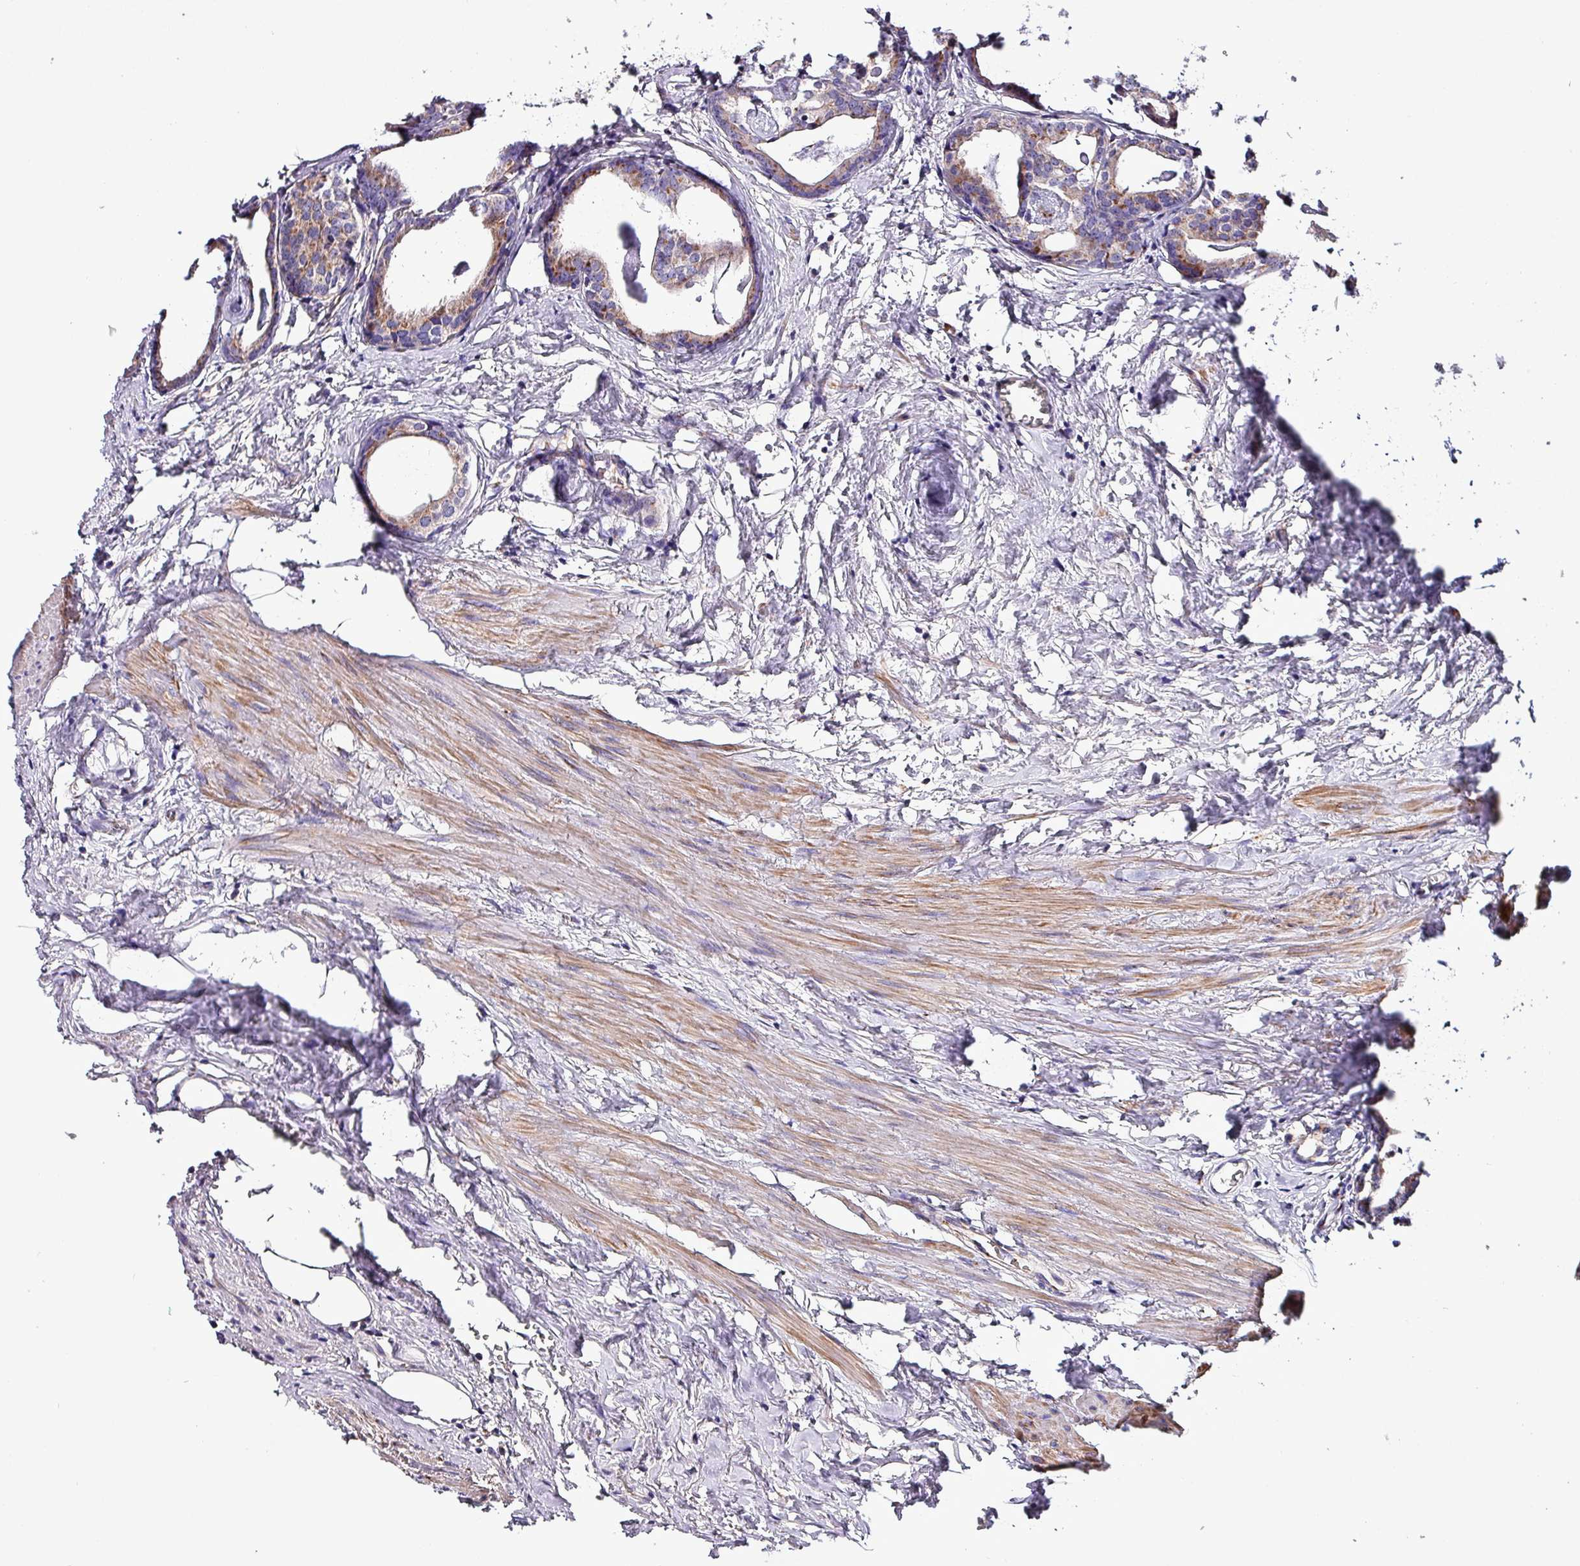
{"staining": {"intensity": "moderate", "quantity": ">75%", "location": "cytoplasmic/membranous"}, "tissue": "prostate cancer", "cell_type": "Tumor cells", "image_type": "cancer", "snomed": [{"axis": "morphology", "description": "Adenocarcinoma, Low grade"}, {"axis": "topography", "description": "Prostate"}], "caption": "High-power microscopy captured an immunohistochemistry histopathology image of low-grade adenocarcinoma (prostate), revealing moderate cytoplasmic/membranous positivity in about >75% of tumor cells.", "gene": "VAMP4", "patient": {"sex": "male", "age": 71}}